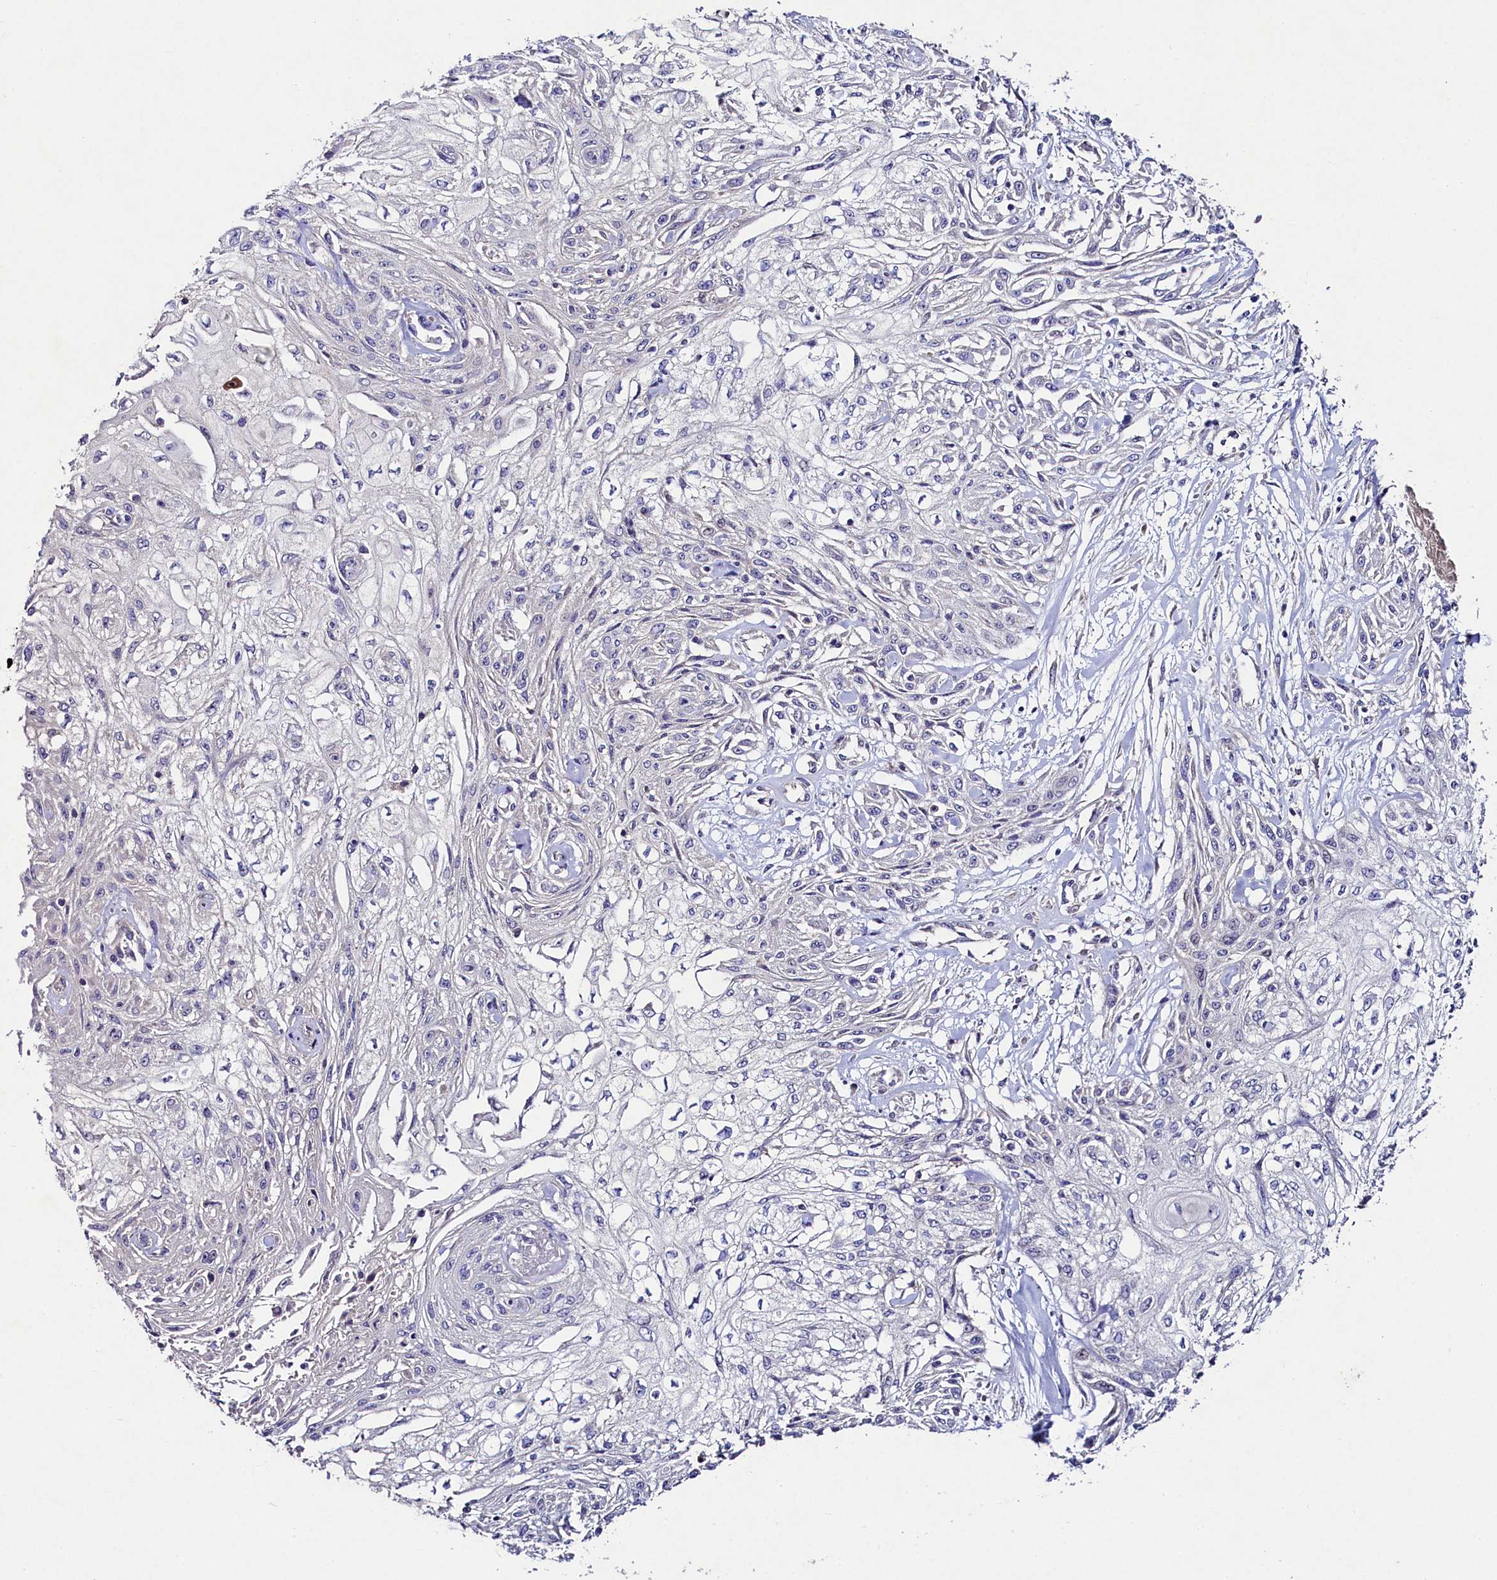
{"staining": {"intensity": "negative", "quantity": "none", "location": "none"}, "tissue": "skin cancer", "cell_type": "Tumor cells", "image_type": "cancer", "snomed": [{"axis": "morphology", "description": "Squamous cell carcinoma, NOS"}, {"axis": "morphology", "description": "Squamous cell carcinoma, metastatic, NOS"}, {"axis": "topography", "description": "Skin"}, {"axis": "topography", "description": "Lymph node"}], "caption": "There is no significant expression in tumor cells of skin cancer (squamous cell carcinoma). (Immunohistochemistry, brightfield microscopy, high magnification).", "gene": "FXYD6", "patient": {"sex": "male", "age": 75}}